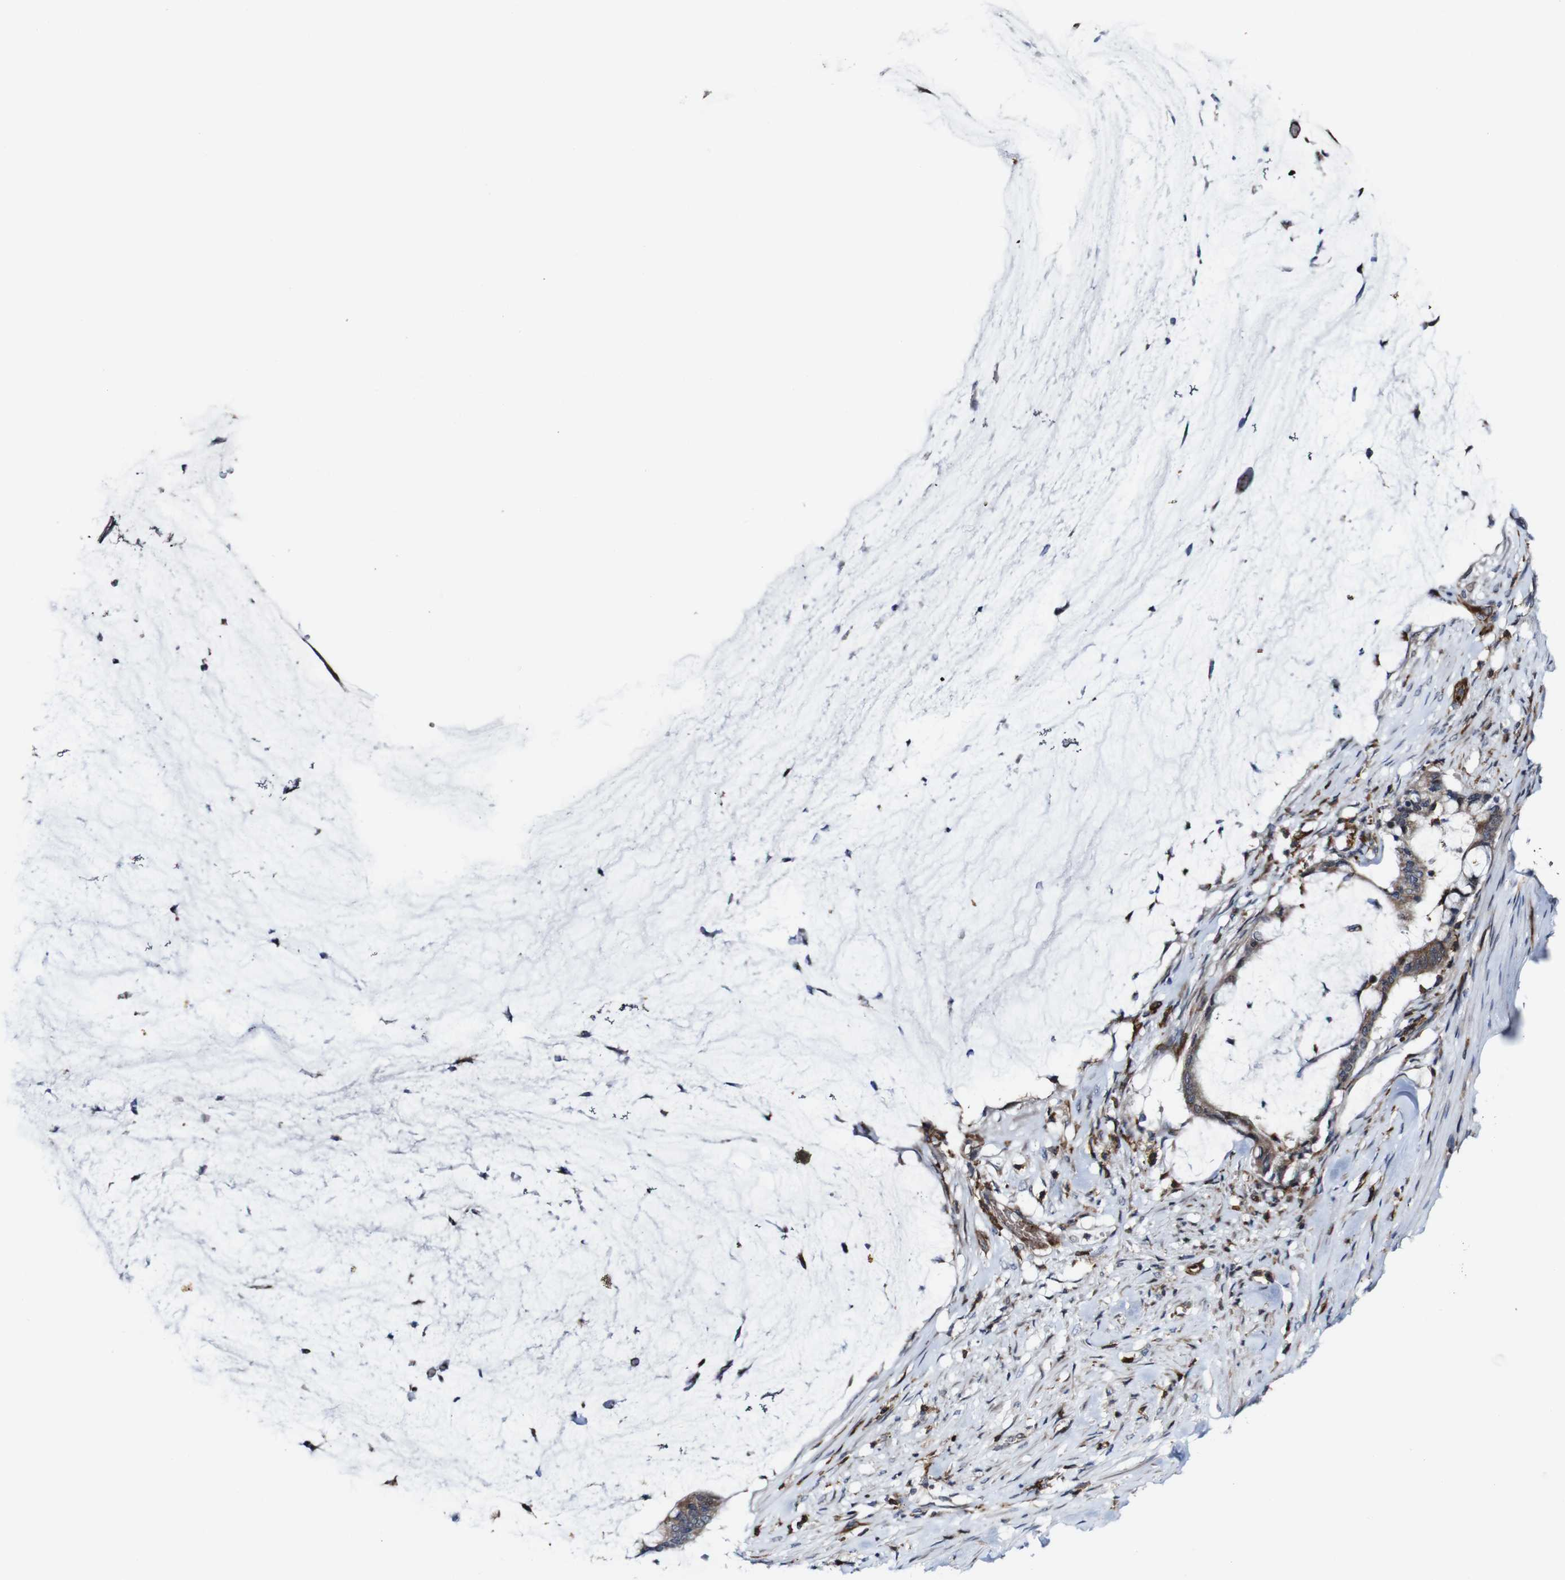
{"staining": {"intensity": "moderate", "quantity": ">75%", "location": "cytoplasmic/membranous"}, "tissue": "pancreatic cancer", "cell_type": "Tumor cells", "image_type": "cancer", "snomed": [{"axis": "morphology", "description": "Adenocarcinoma, NOS"}, {"axis": "topography", "description": "Pancreas"}], "caption": "An immunohistochemistry (IHC) image of tumor tissue is shown. Protein staining in brown highlights moderate cytoplasmic/membranous positivity in pancreatic cancer within tumor cells.", "gene": "JAK2", "patient": {"sex": "male", "age": 41}}